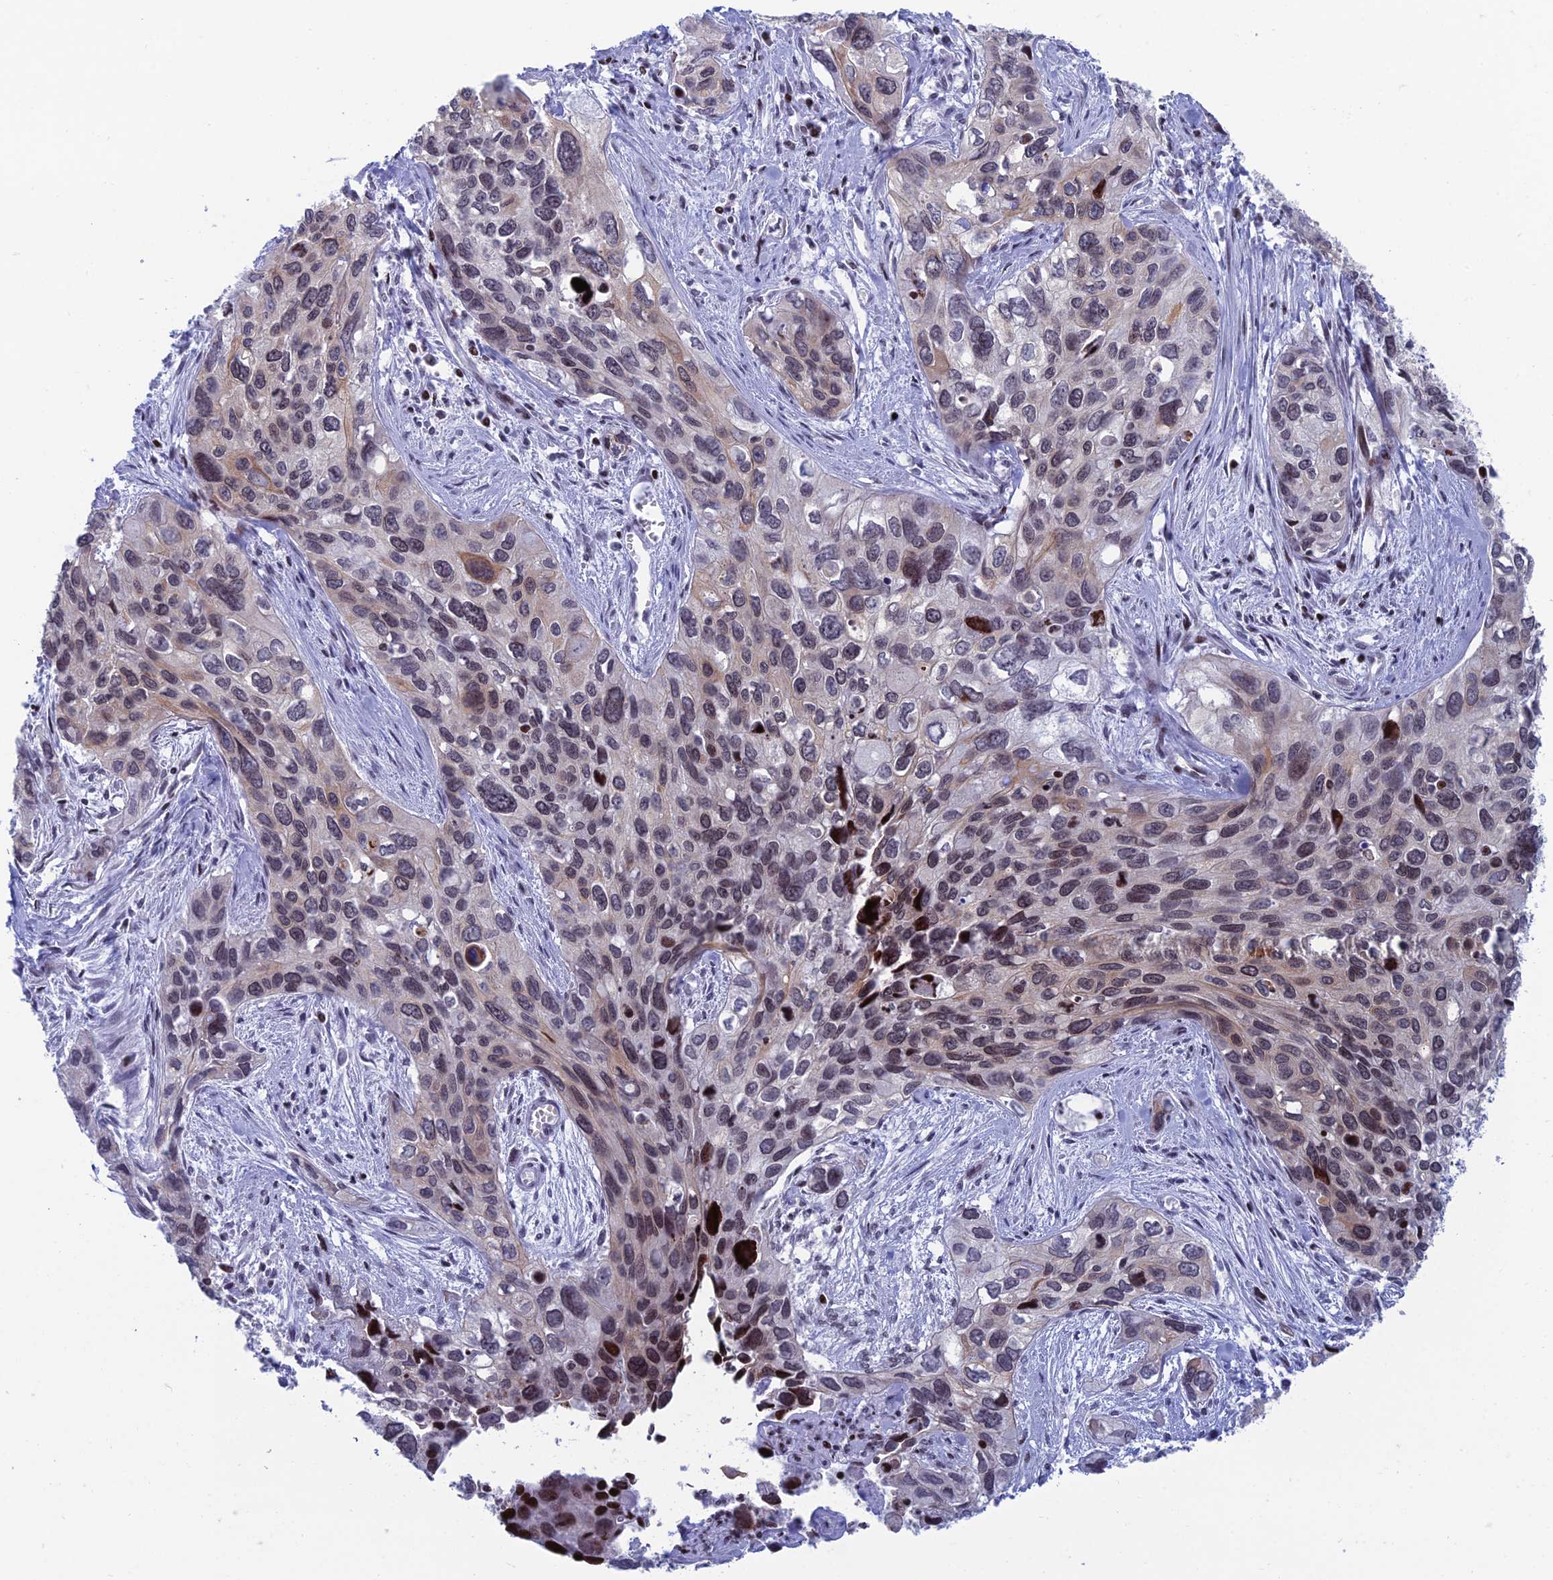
{"staining": {"intensity": "moderate", "quantity": "25%-75%", "location": "cytoplasmic/membranous,nuclear"}, "tissue": "cervical cancer", "cell_type": "Tumor cells", "image_type": "cancer", "snomed": [{"axis": "morphology", "description": "Squamous cell carcinoma, NOS"}, {"axis": "topography", "description": "Cervix"}], "caption": "Protein analysis of squamous cell carcinoma (cervical) tissue demonstrates moderate cytoplasmic/membranous and nuclear positivity in approximately 25%-75% of tumor cells. (DAB (3,3'-diaminobenzidine) IHC with brightfield microscopy, high magnification).", "gene": "AFF3", "patient": {"sex": "female", "age": 55}}